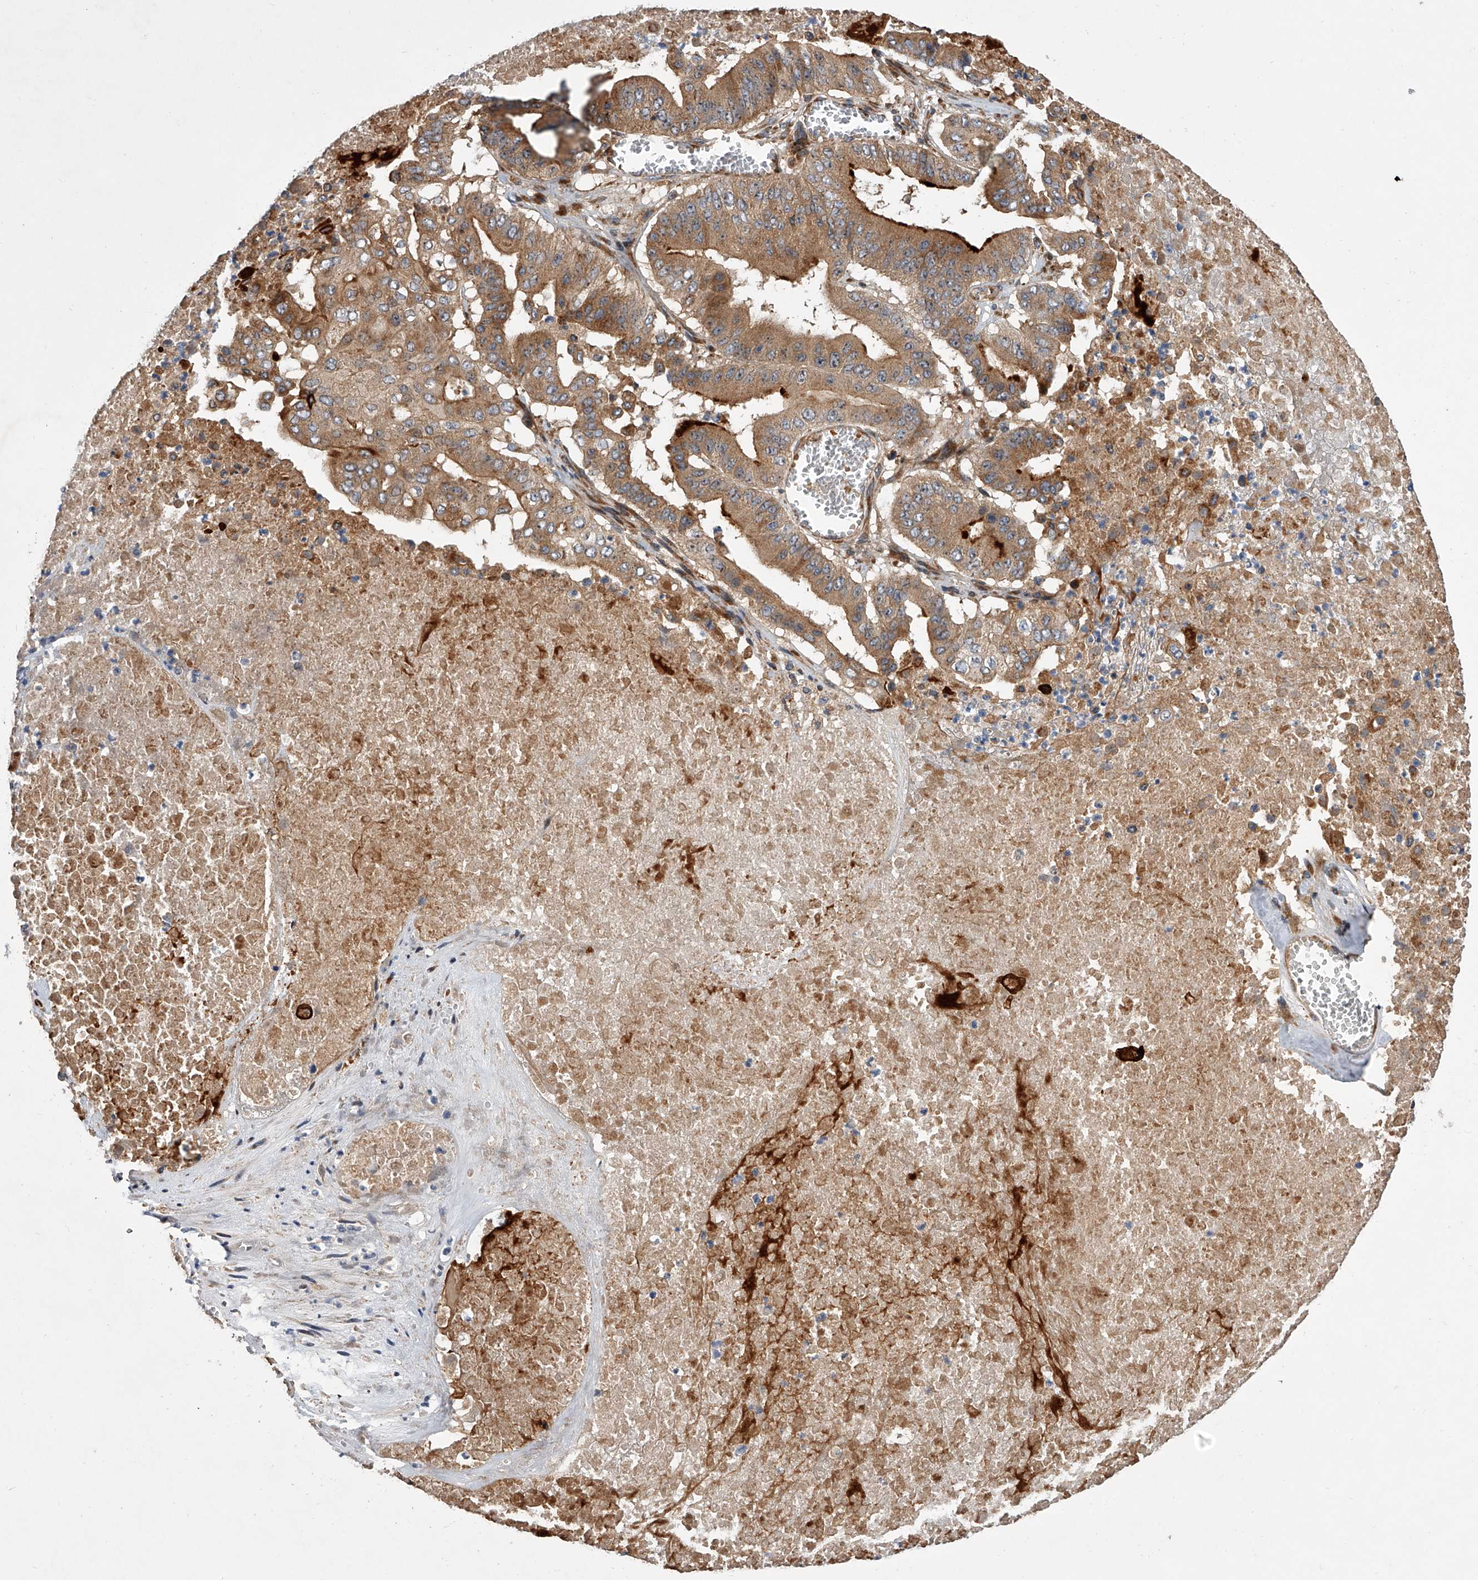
{"staining": {"intensity": "strong", "quantity": ">75%", "location": "cytoplasmic/membranous,nuclear"}, "tissue": "pancreatic cancer", "cell_type": "Tumor cells", "image_type": "cancer", "snomed": [{"axis": "morphology", "description": "Adenocarcinoma, NOS"}, {"axis": "topography", "description": "Pancreas"}], "caption": "A brown stain shows strong cytoplasmic/membranous and nuclear staining of a protein in human pancreatic cancer (adenocarcinoma) tumor cells.", "gene": "USP47", "patient": {"sex": "female", "age": 77}}